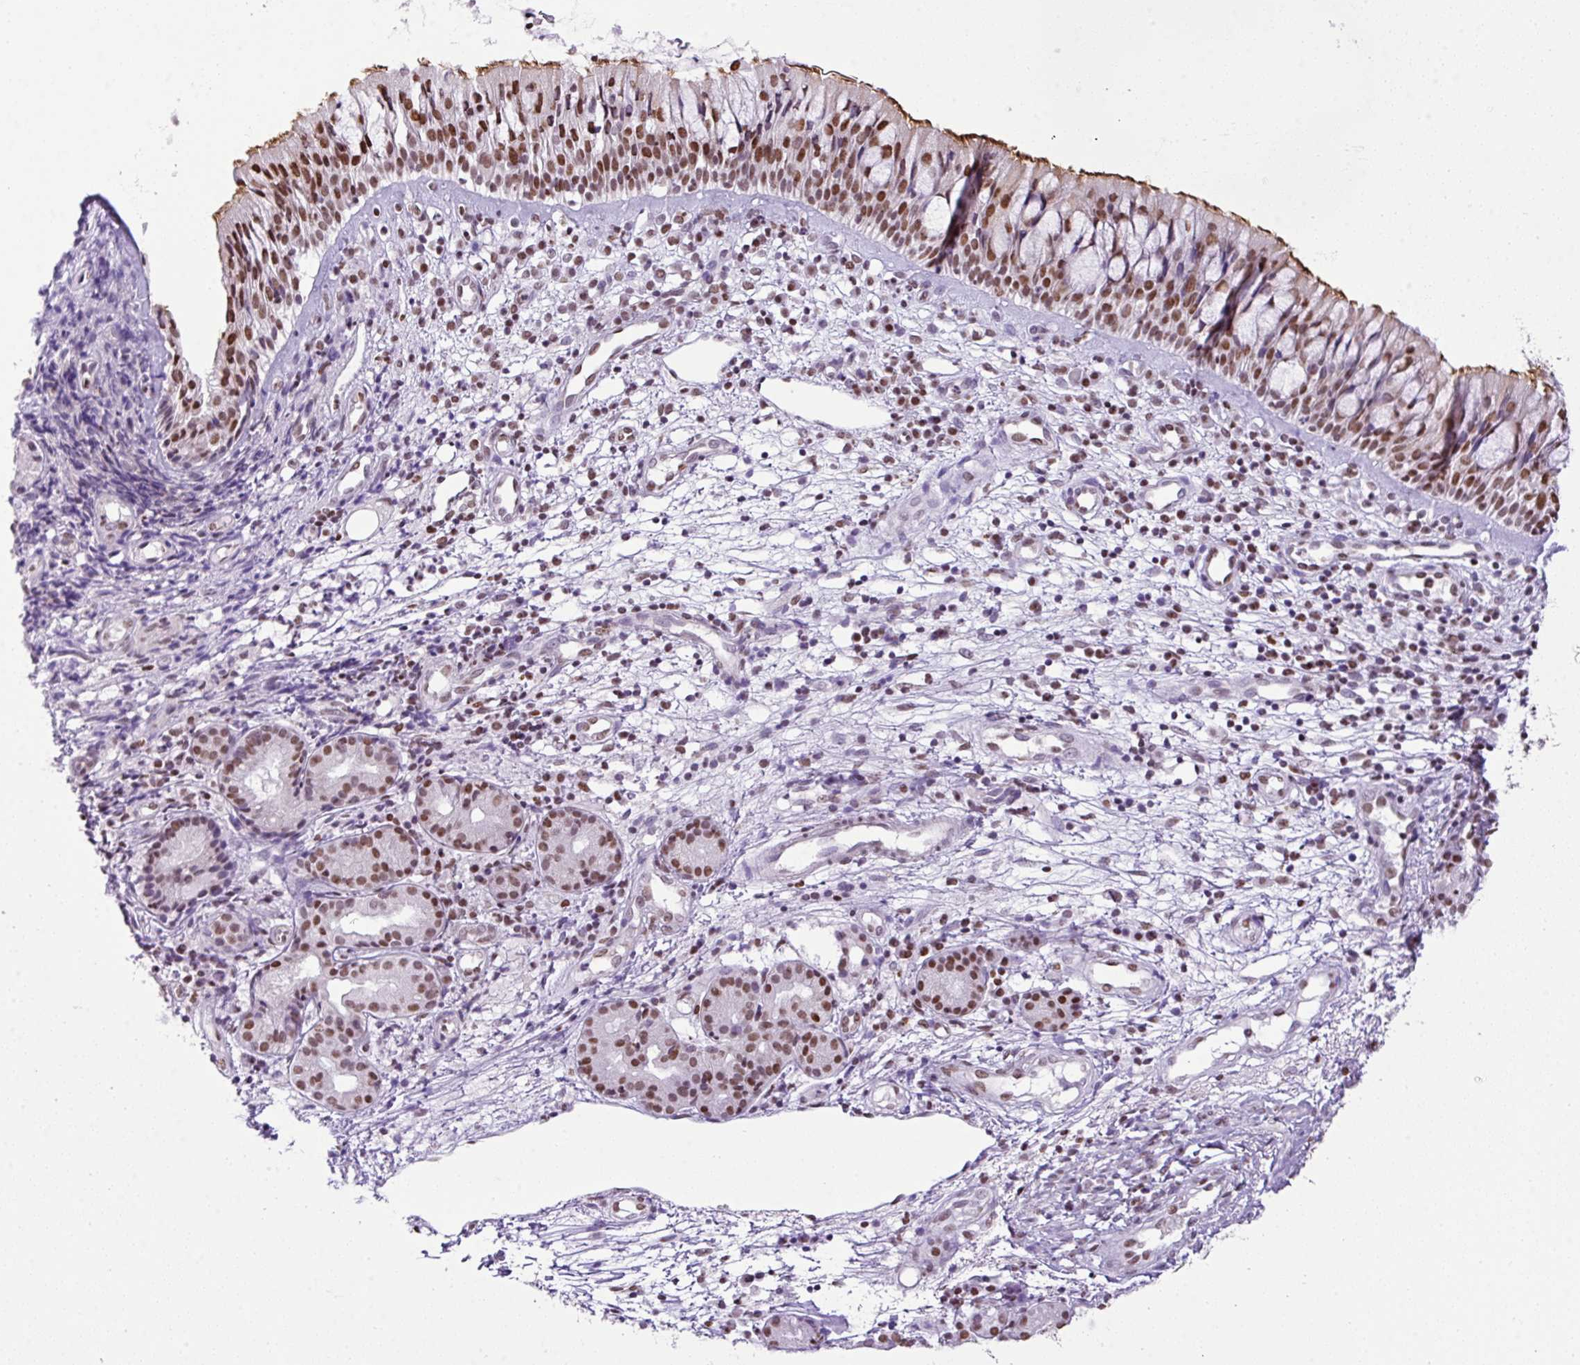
{"staining": {"intensity": "moderate", "quantity": ">75%", "location": "cytoplasmic/membranous,nuclear"}, "tissue": "nasopharynx", "cell_type": "Respiratory epithelial cells", "image_type": "normal", "snomed": [{"axis": "morphology", "description": "Normal tissue, NOS"}, {"axis": "topography", "description": "Nasopharynx"}], "caption": "Protein analysis of unremarkable nasopharynx reveals moderate cytoplasmic/membranous,nuclear positivity in approximately >75% of respiratory epithelial cells.", "gene": "RARG", "patient": {"sex": "female", "age": 62}}